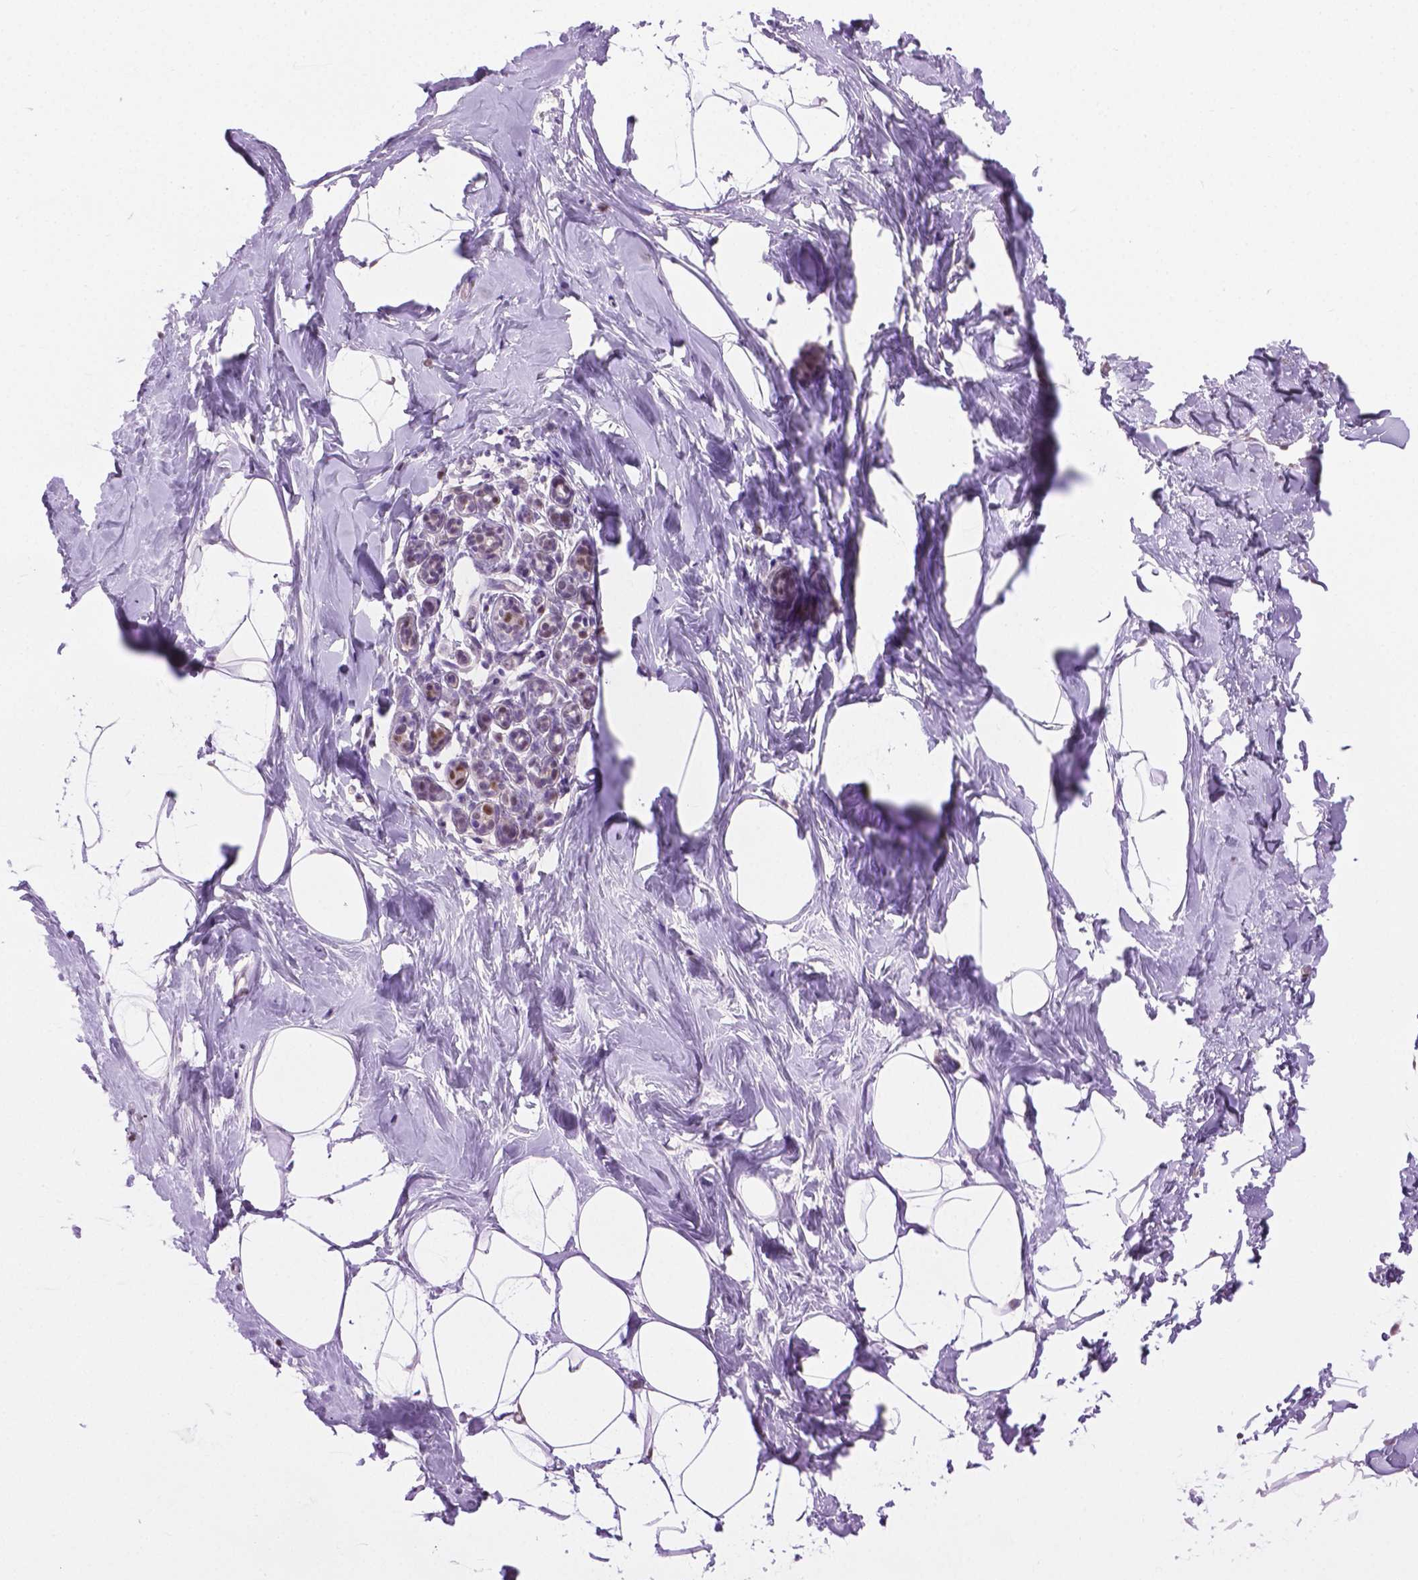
{"staining": {"intensity": "negative", "quantity": "none", "location": "none"}, "tissue": "breast", "cell_type": "Adipocytes", "image_type": "normal", "snomed": [{"axis": "morphology", "description": "Normal tissue, NOS"}, {"axis": "topography", "description": "Breast"}], "caption": "Adipocytes show no significant staining in normal breast. The staining was performed using DAB (3,3'-diaminobenzidine) to visualize the protein expression in brown, while the nuclei were stained in blue with hematoxylin (Magnification: 20x).", "gene": "ABI2", "patient": {"sex": "female", "age": 32}}